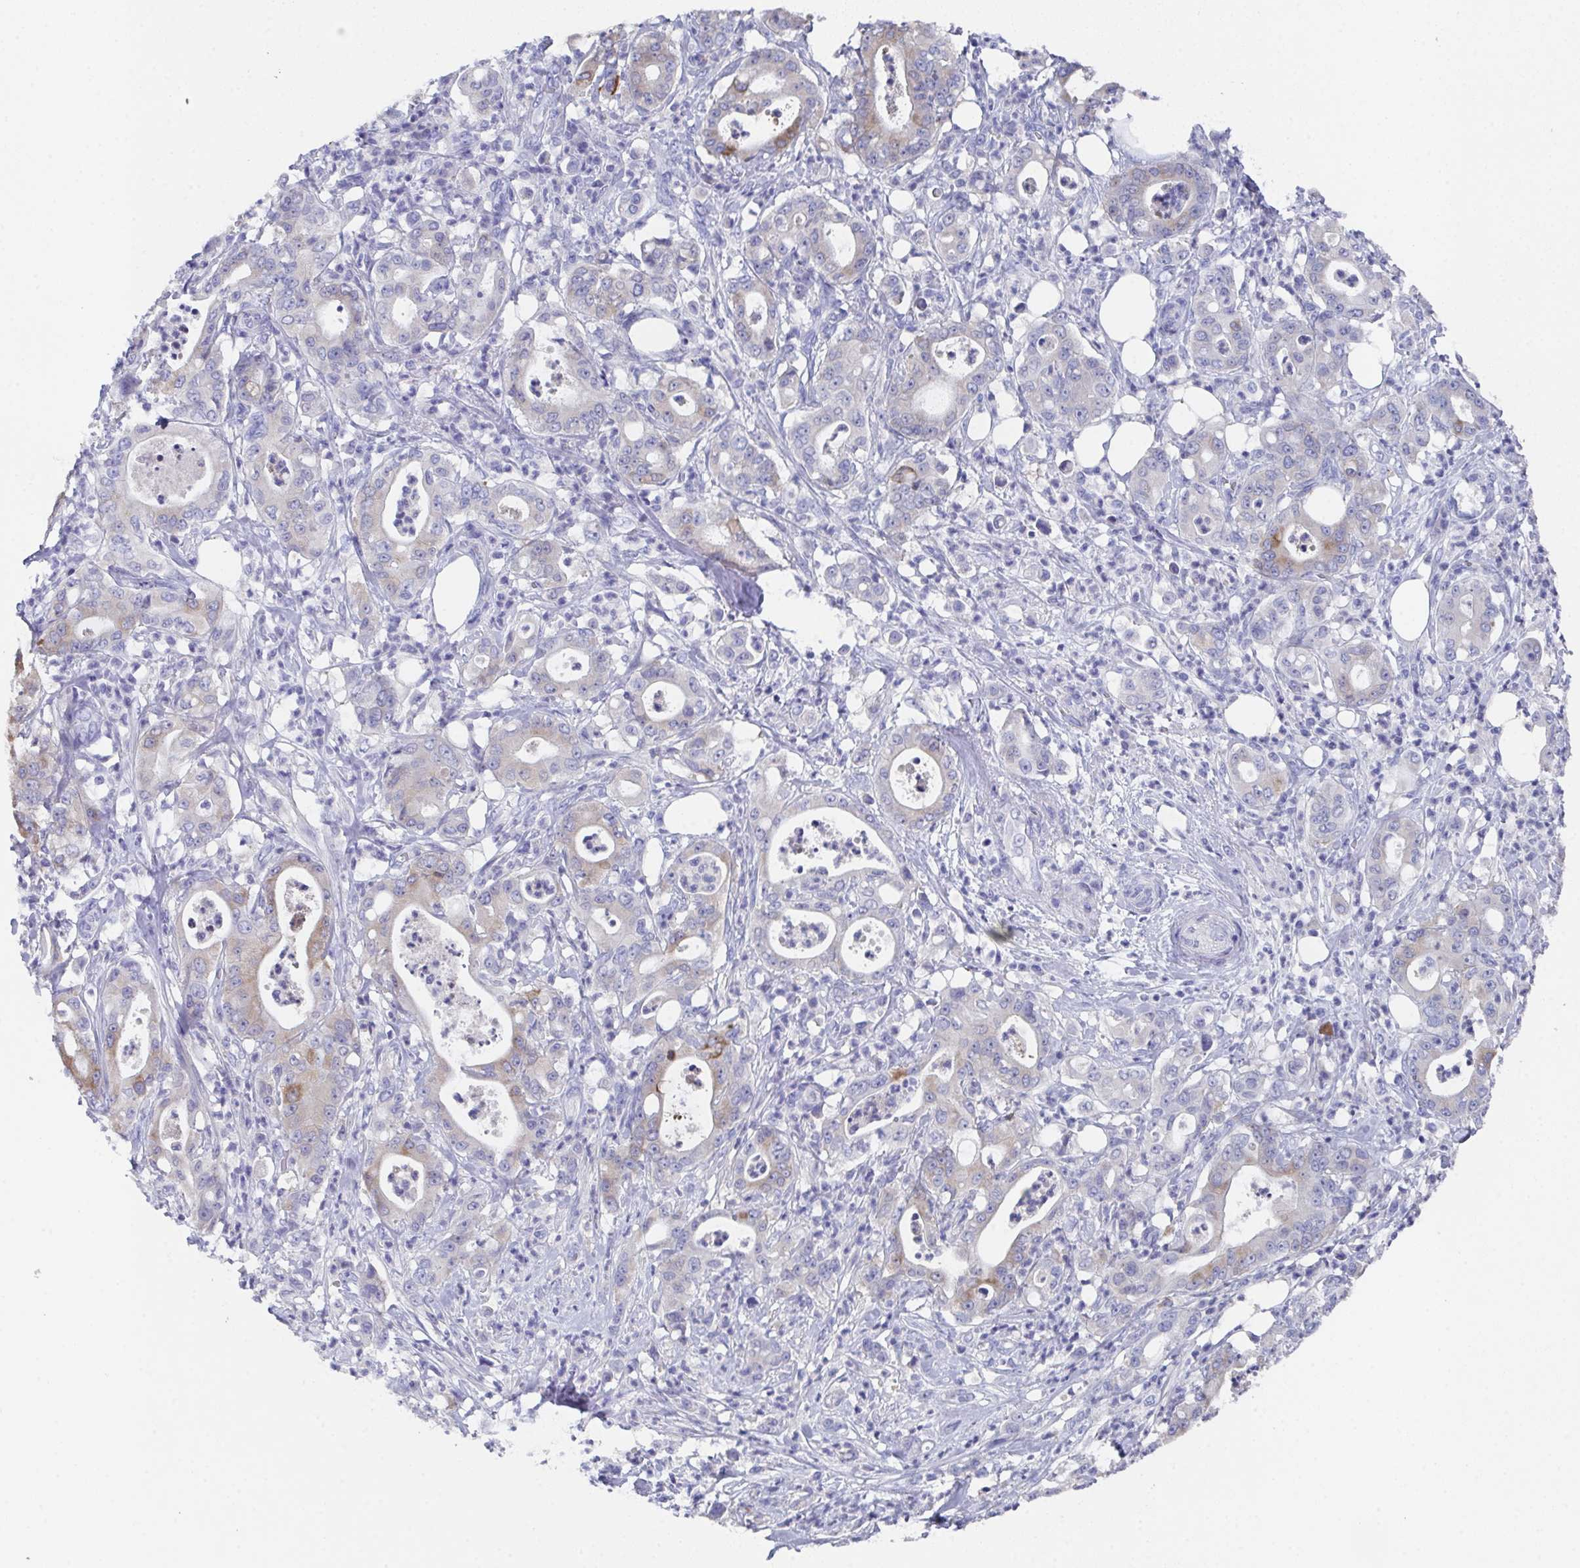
{"staining": {"intensity": "moderate", "quantity": "25%-75%", "location": "cytoplasmic/membranous"}, "tissue": "pancreatic cancer", "cell_type": "Tumor cells", "image_type": "cancer", "snomed": [{"axis": "morphology", "description": "Adenocarcinoma, NOS"}, {"axis": "topography", "description": "Pancreas"}], "caption": "Moderate cytoplasmic/membranous positivity is identified in approximately 25%-75% of tumor cells in pancreatic cancer. (Brightfield microscopy of DAB IHC at high magnification).", "gene": "SSC4D", "patient": {"sex": "male", "age": 71}}